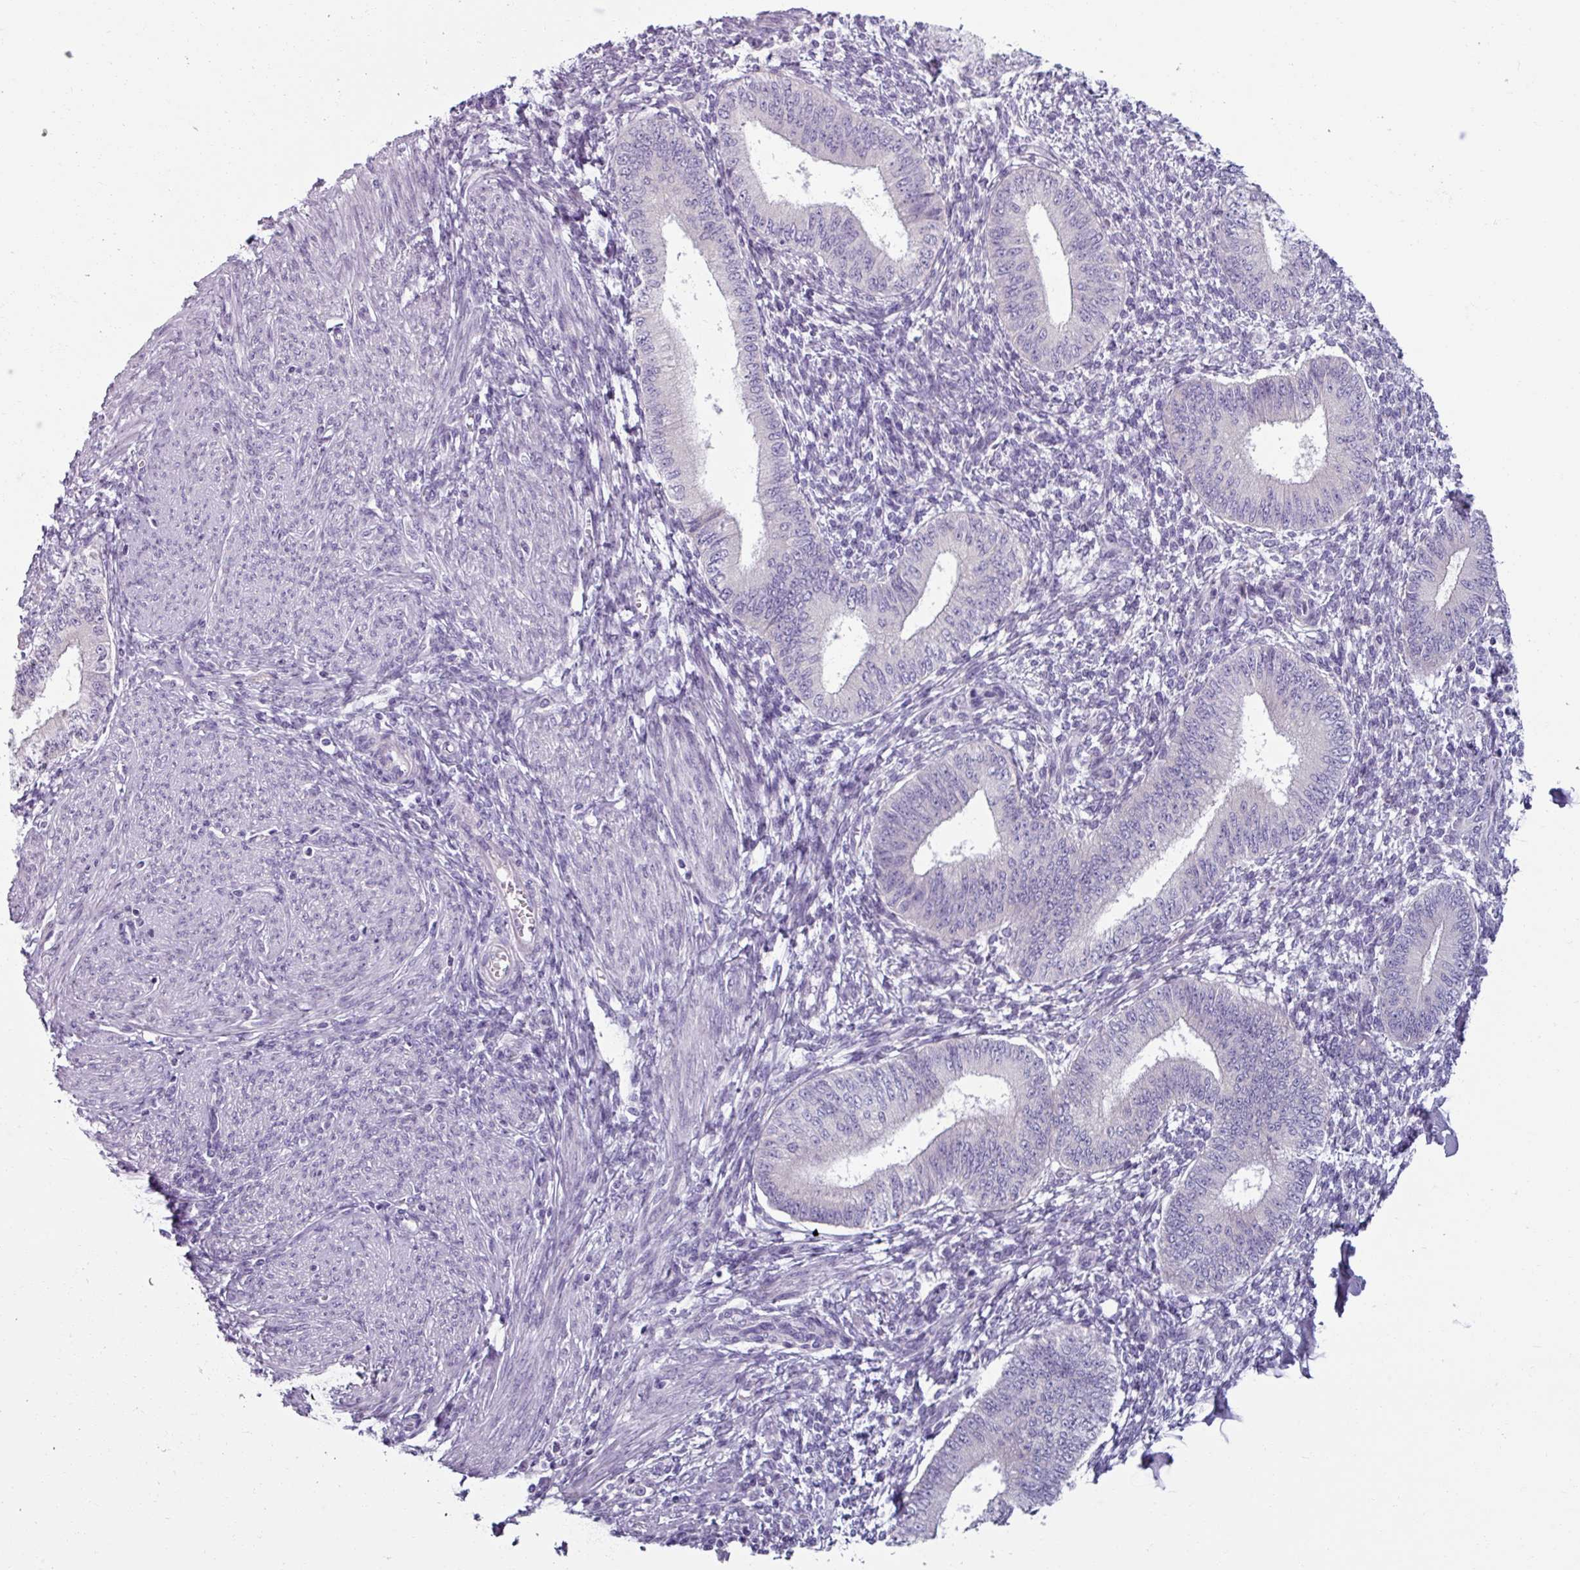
{"staining": {"intensity": "negative", "quantity": "none", "location": "none"}, "tissue": "endometrium", "cell_type": "Cells in endometrial stroma", "image_type": "normal", "snomed": [{"axis": "morphology", "description": "Normal tissue, NOS"}, {"axis": "topography", "description": "Endometrium"}], "caption": "Immunohistochemical staining of normal endometrium displays no significant staining in cells in endometrial stroma.", "gene": "SMIM11", "patient": {"sex": "female", "age": 49}}